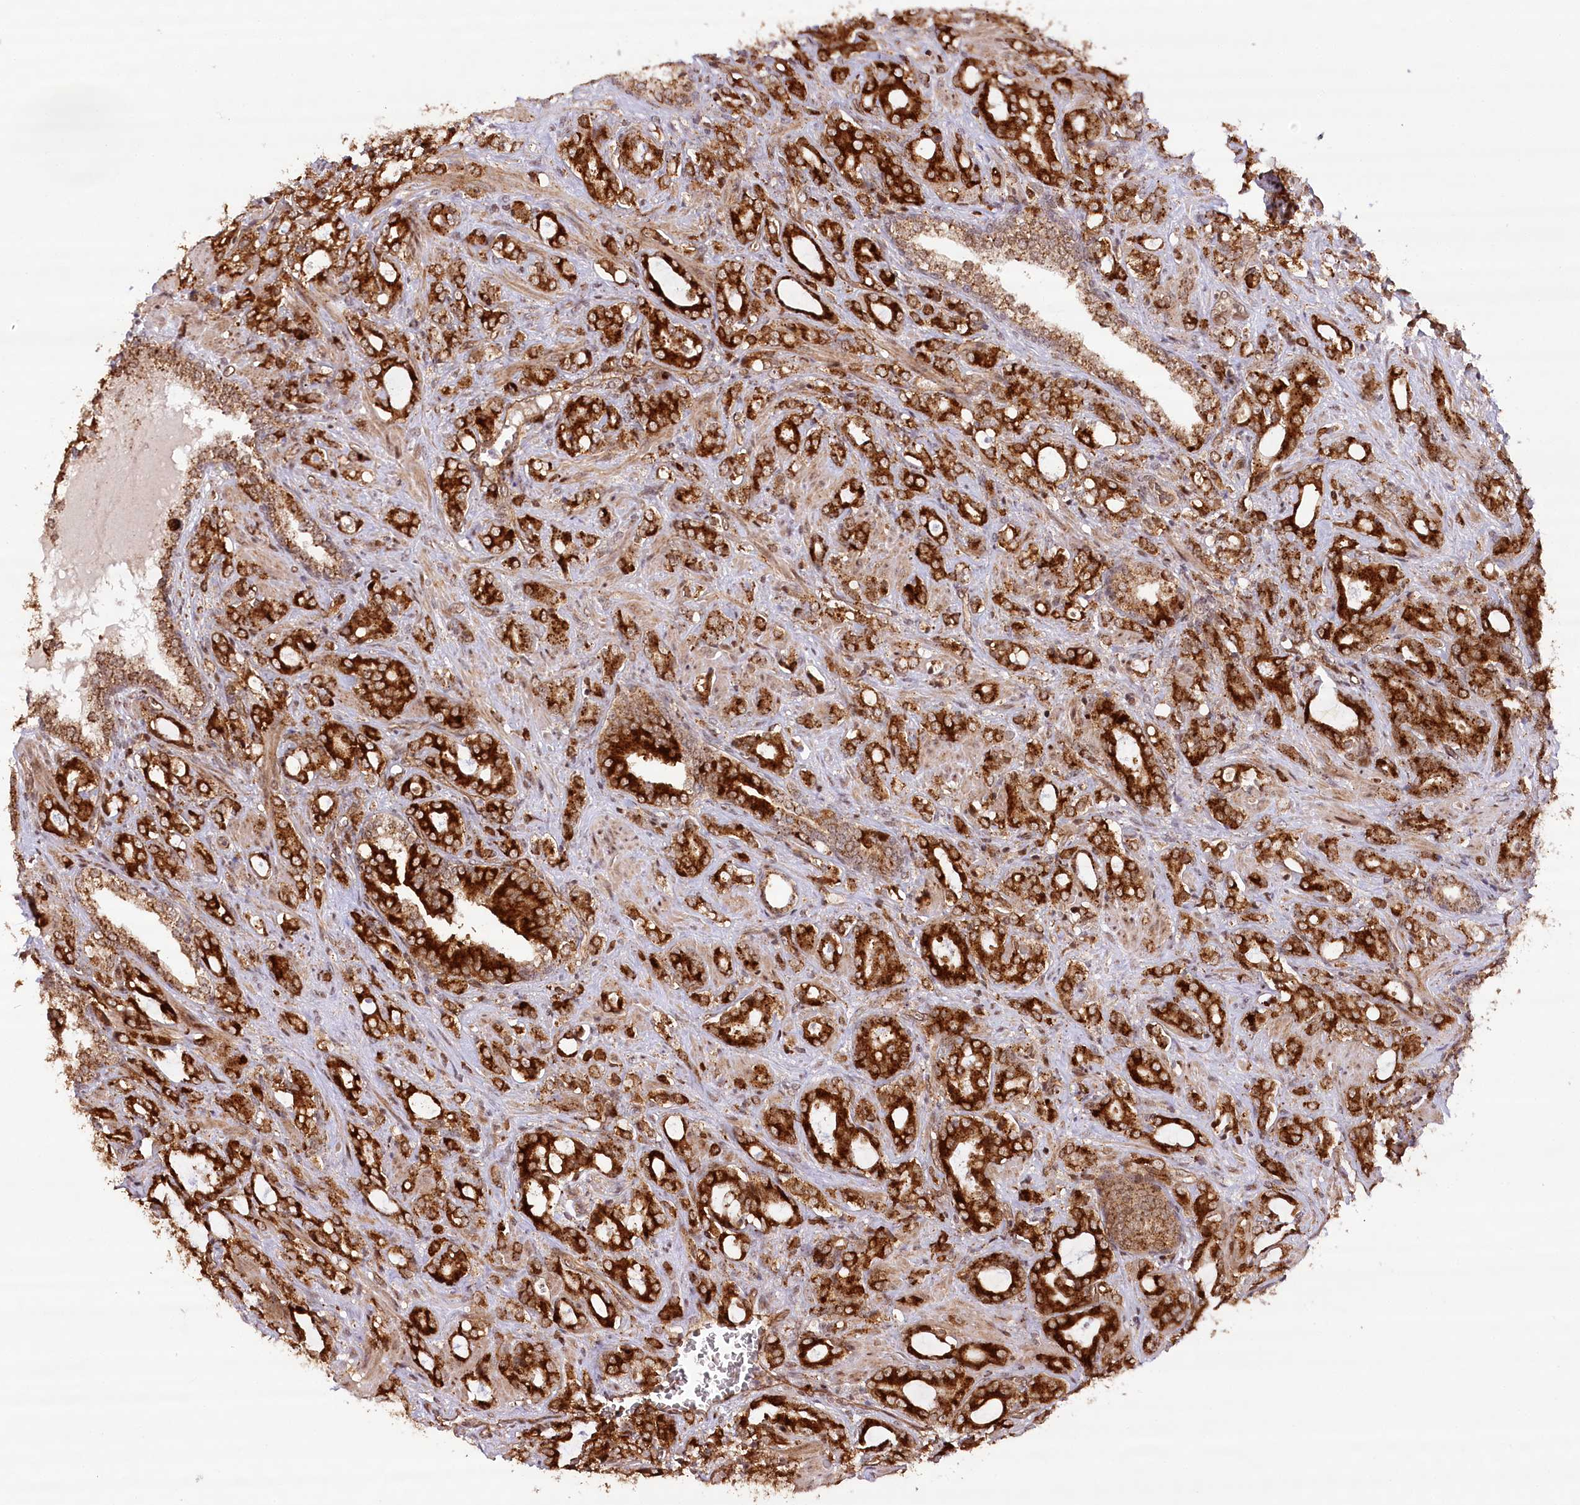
{"staining": {"intensity": "strong", "quantity": ">75%", "location": "cytoplasmic/membranous,nuclear"}, "tissue": "prostate cancer", "cell_type": "Tumor cells", "image_type": "cancer", "snomed": [{"axis": "morphology", "description": "Adenocarcinoma, High grade"}, {"axis": "topography", "description": "Prostate"}], "caption": "Brown immunohistochemical staining in human prostate cancer (high-grade adenocarcinoma) reveals strong cytoplasmic/membranous and nuclear expression in approximately >75% of tumor cells. (brown staining indicates protein expression, while blue staining denotes nuclei).", "gene": "COPG1", "patient": {"sex": "male", "age": 72}}